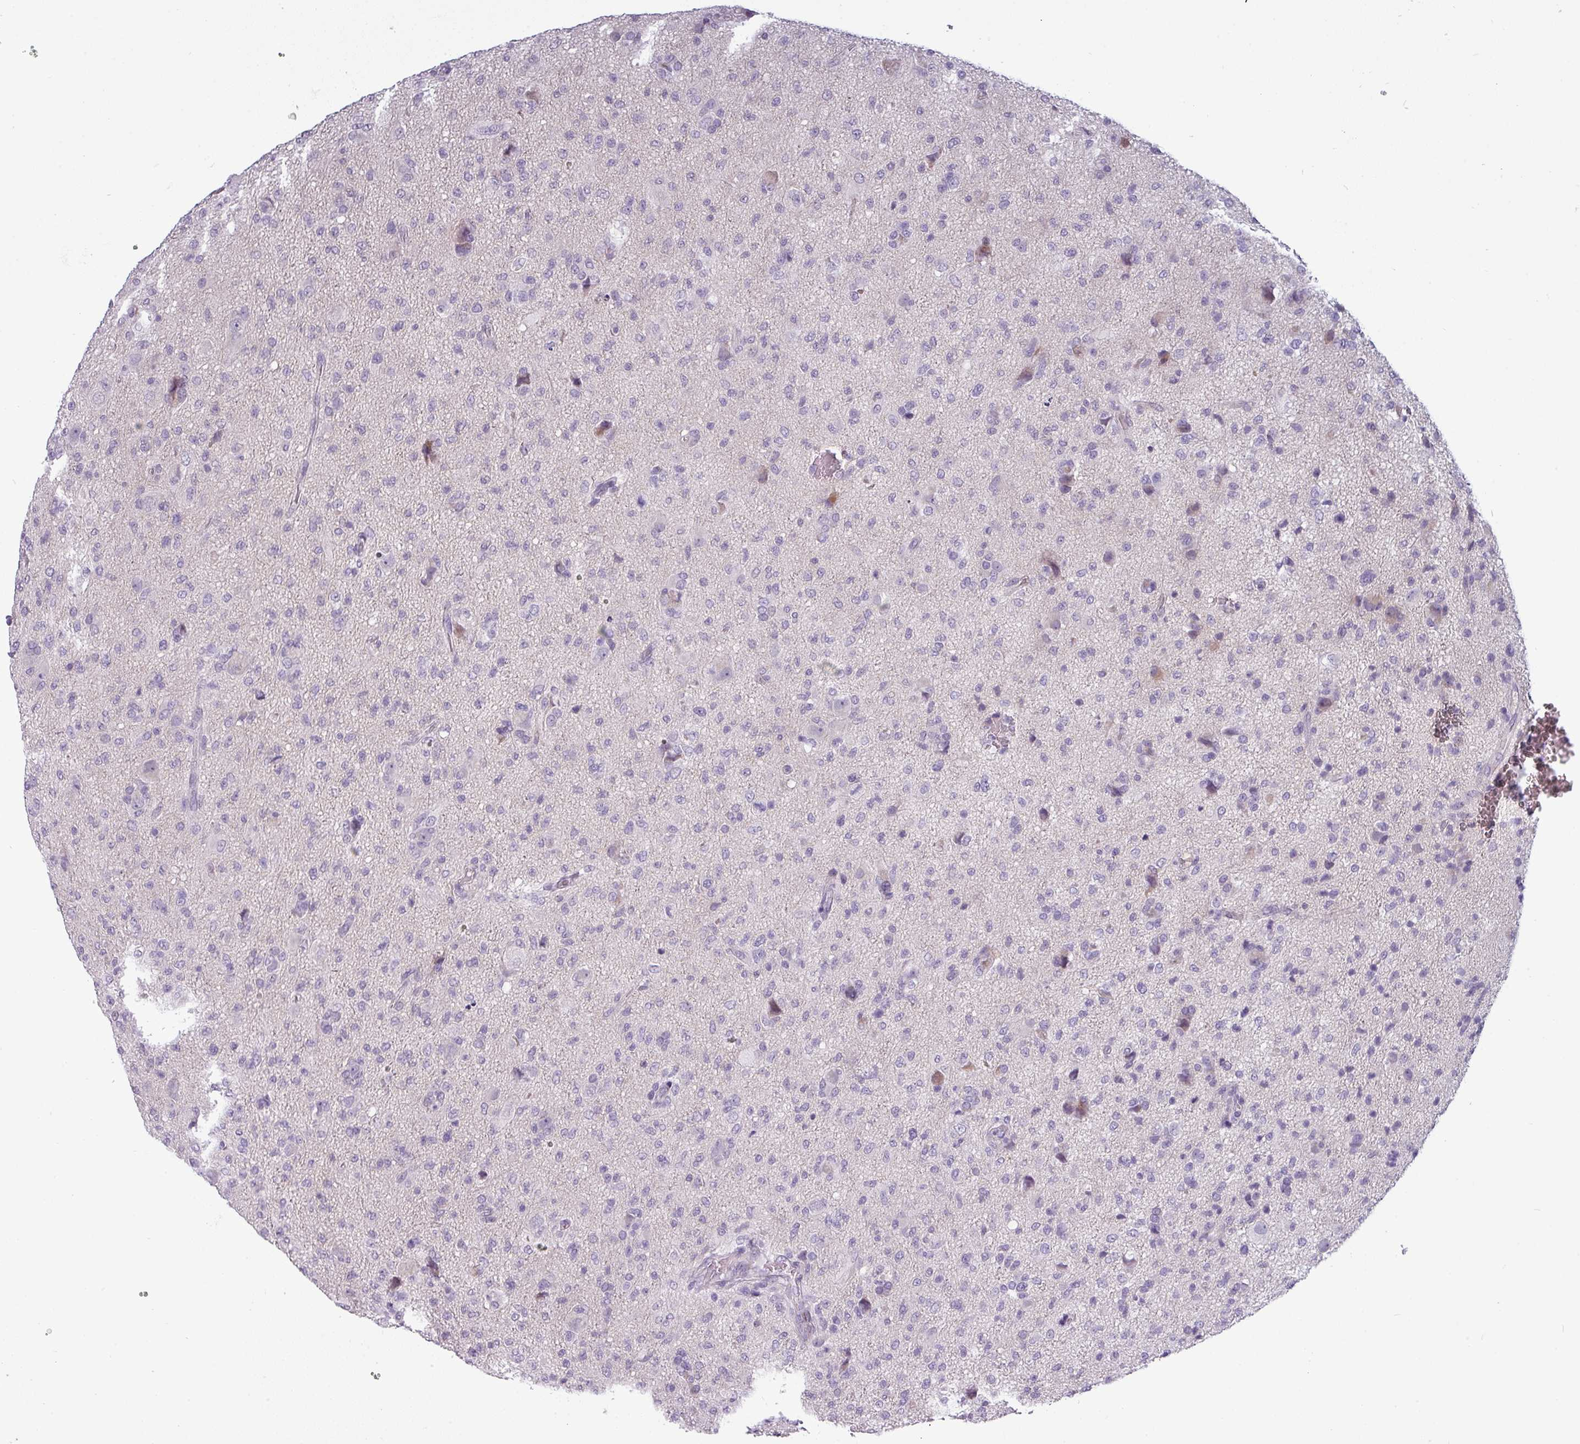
{"staining": {"intensity": "negative", "quantity": "none", "location": "none"}, "tissue": "glioma", "cell_type": "Tumor cells", "image_type": "cancer", "snomed": [{"axis": "morphology", "description": "Glioma, malignant, High grade"}, {"axis": "topography", "description": "Brain"}], "caption": "Immunohistochemical staining of human glioma demonstrates no significant positivity in tumor cells.", "gene": "SLC26A9", "patient": {"sex": "female", "age": 57}}